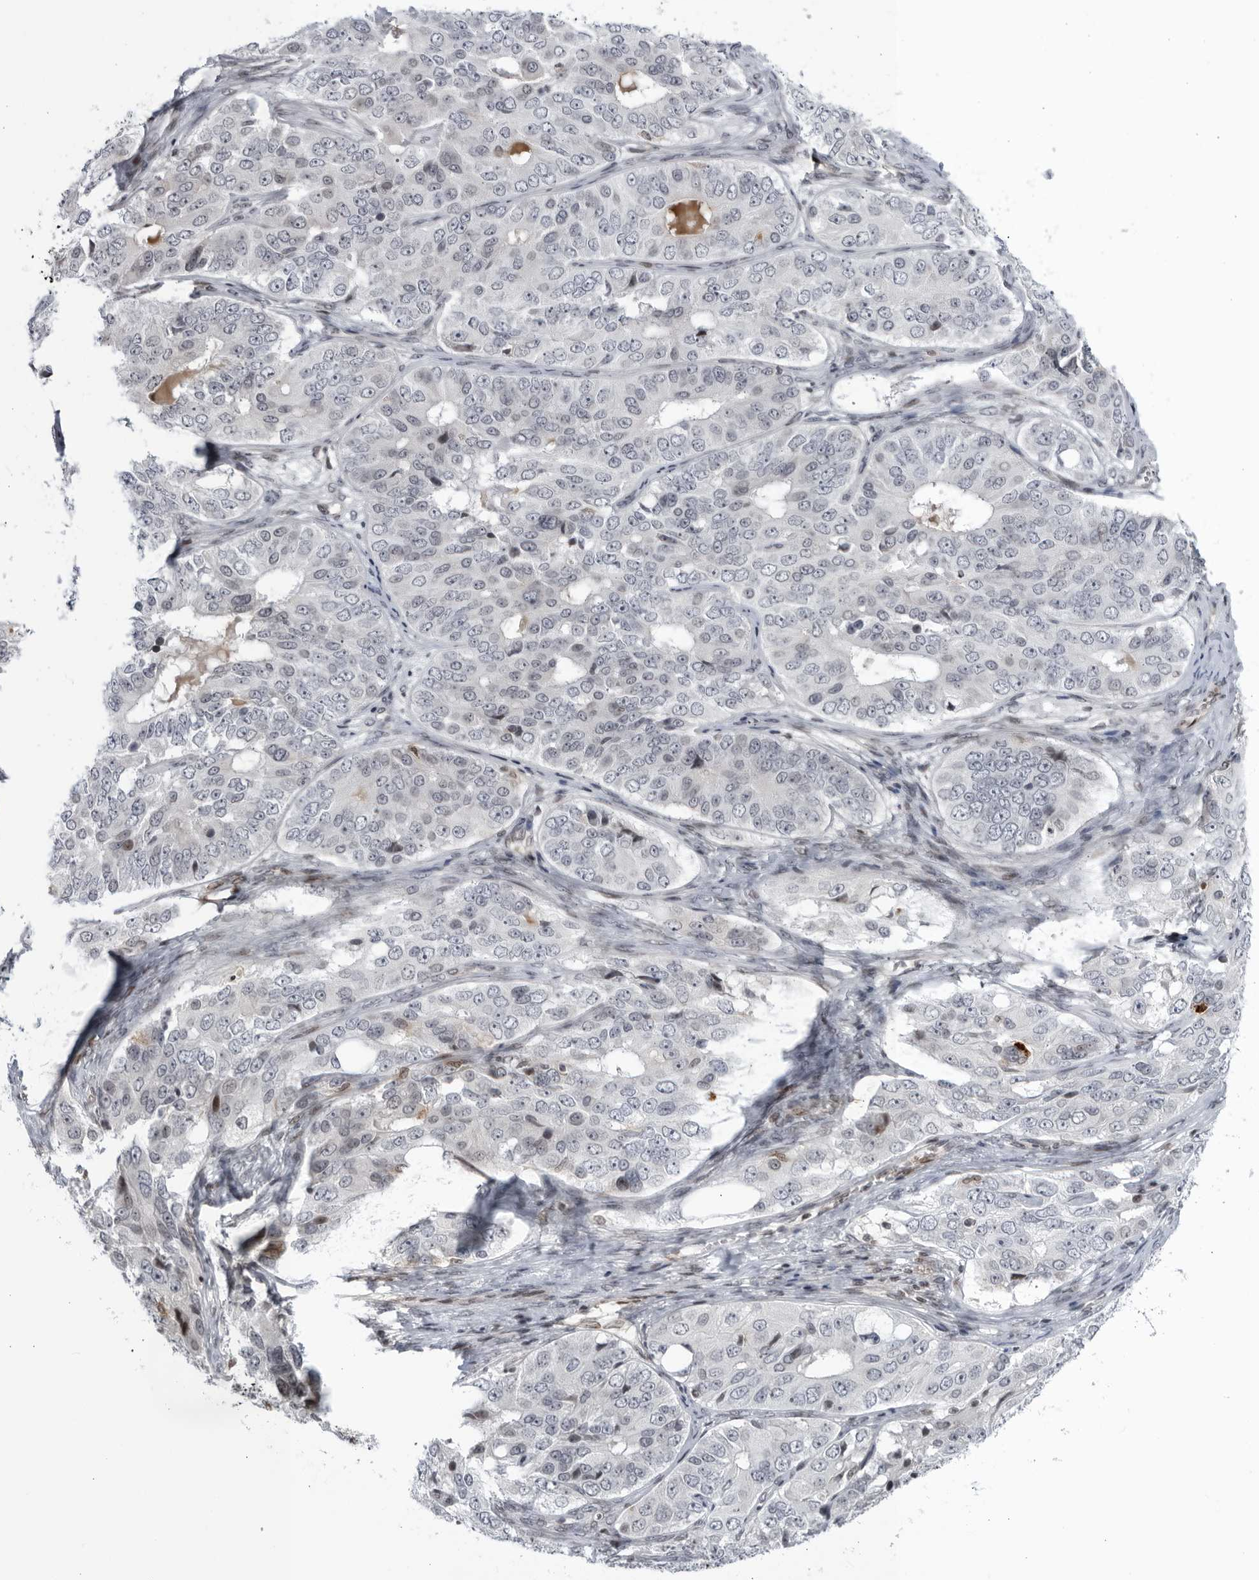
{"staining": {"intensity": "negative", "quantity": "none", "location": "none"}, "tissue": "ovarian cancer", "cell_type": "Tumor cells", "image_type": "cancer", "snomed": [{"axis": "morphology", "description": "Carcinoma, endometroid"}, {"axis": "topography", "description": "Ovary"}], "caption": "Tumor cells show no significant positivity in ovarian endometroid carcinoma.", "gene": "DTL", "patient": {"sex": "female", "age": 51}}